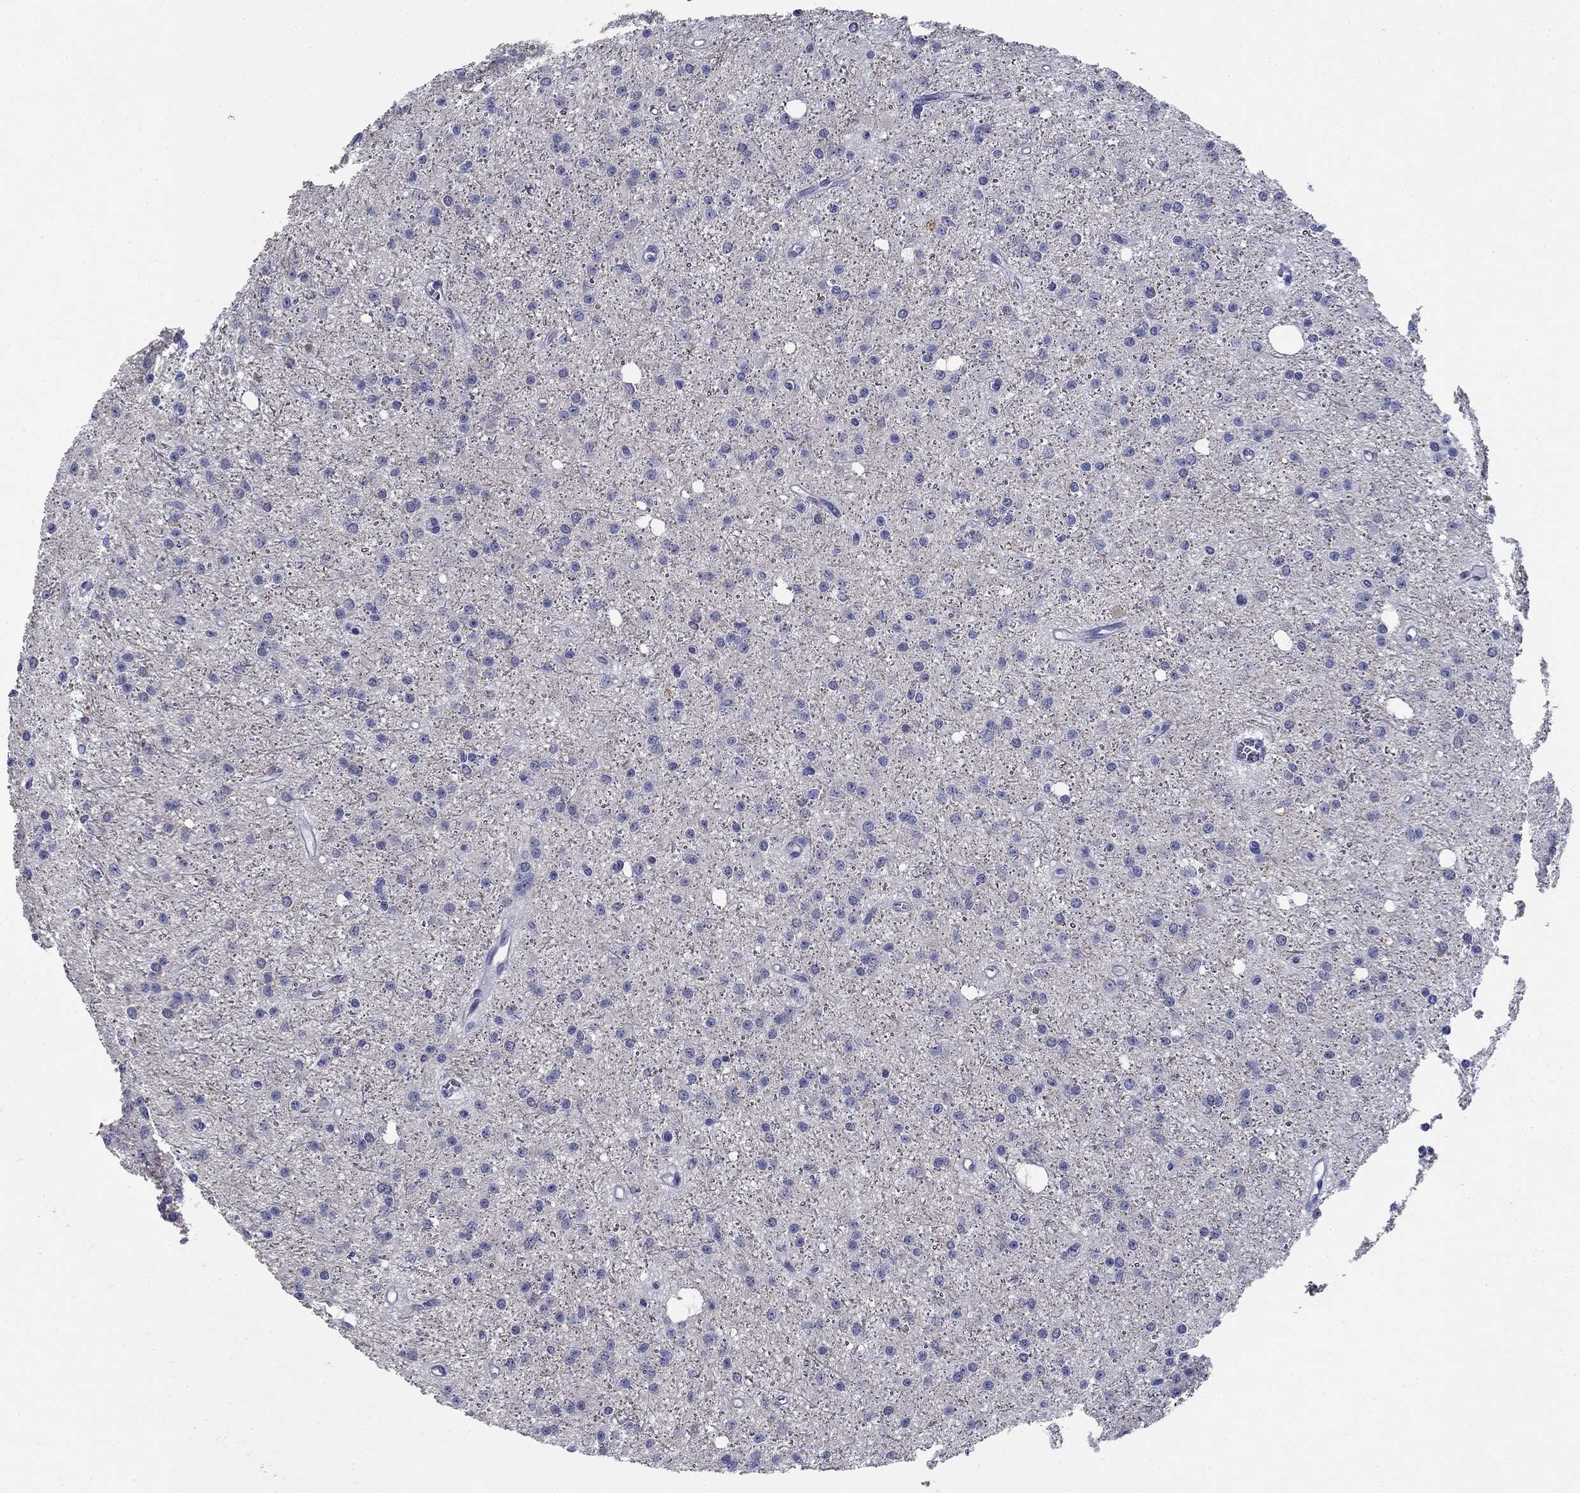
{"staining": {"intensity": "negative", "quantity": "none", "location": "none"}, "tissue": "glioma", "cell_type": "Tumor cells", "image_type": "cancer", "snomed": [{"axis": "morphology", "description": "Glioma, malignant, Low grade"}, {"axis": "topography", "description": "Brain"}], "caption": "Glioma stained for a protein using immunohistochemistry (IHC) displays no expression tumor cells.", "gene": "PRKCG", "patient": {"sex": "male", "age": 27}}